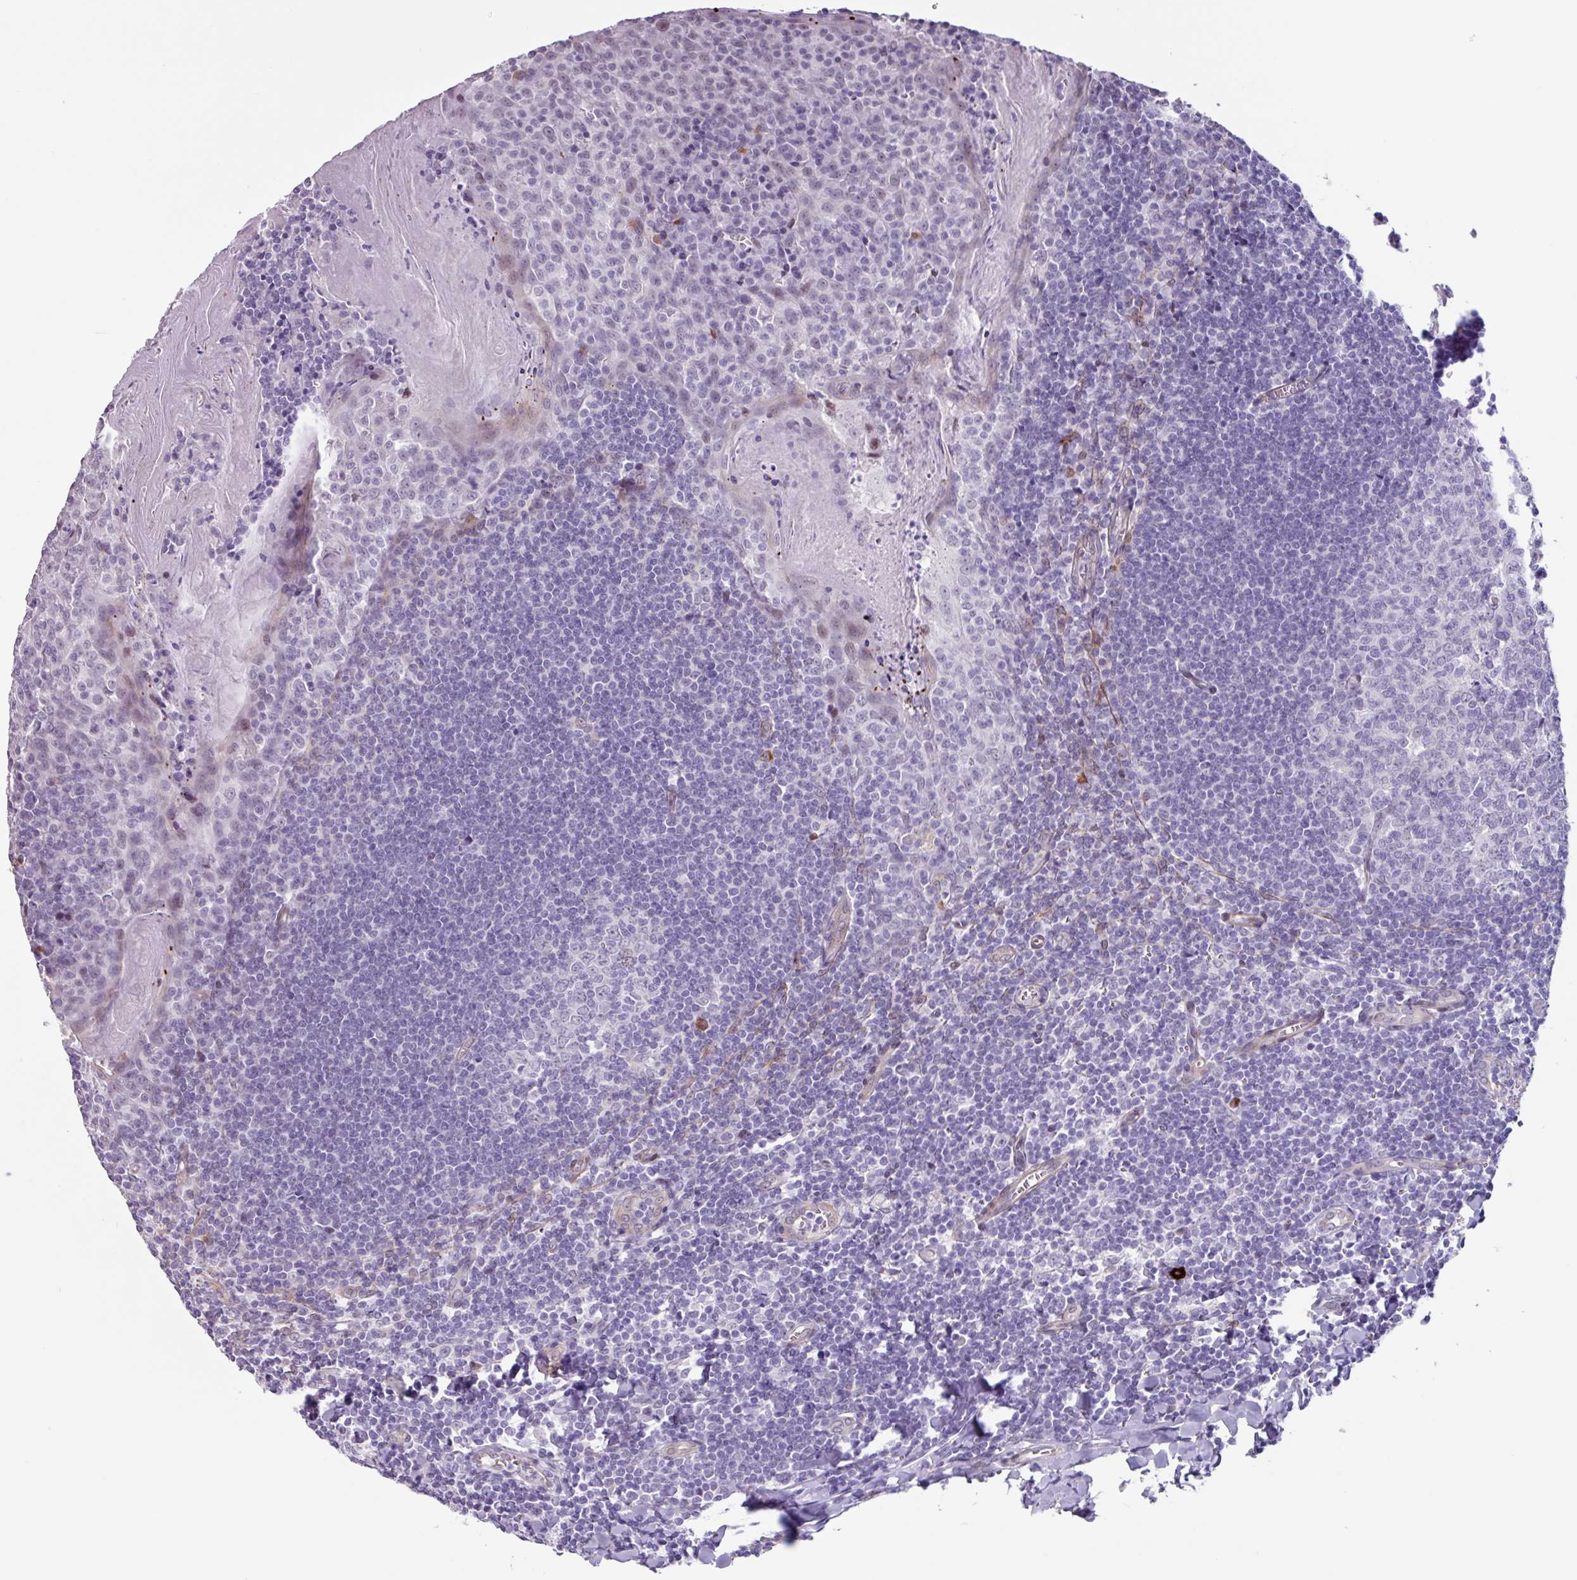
{"staining": {"intensity": "negative", "quantity": "none", "location": "none"}, "tissue": "tonsil", "cell_type": "Germinal center cells", "image_type": "normal", "snomed": [{"axis": "morphology", "description": "Normal tissue, NOS"}, {"axis": "topography", "description": "Tonsil"}], "caption": "Tonsil stained for a protein using IHC displays no expression germinal center cells.", "gene": "OTX1", "patient": {"sex": "male", "age": 27}}